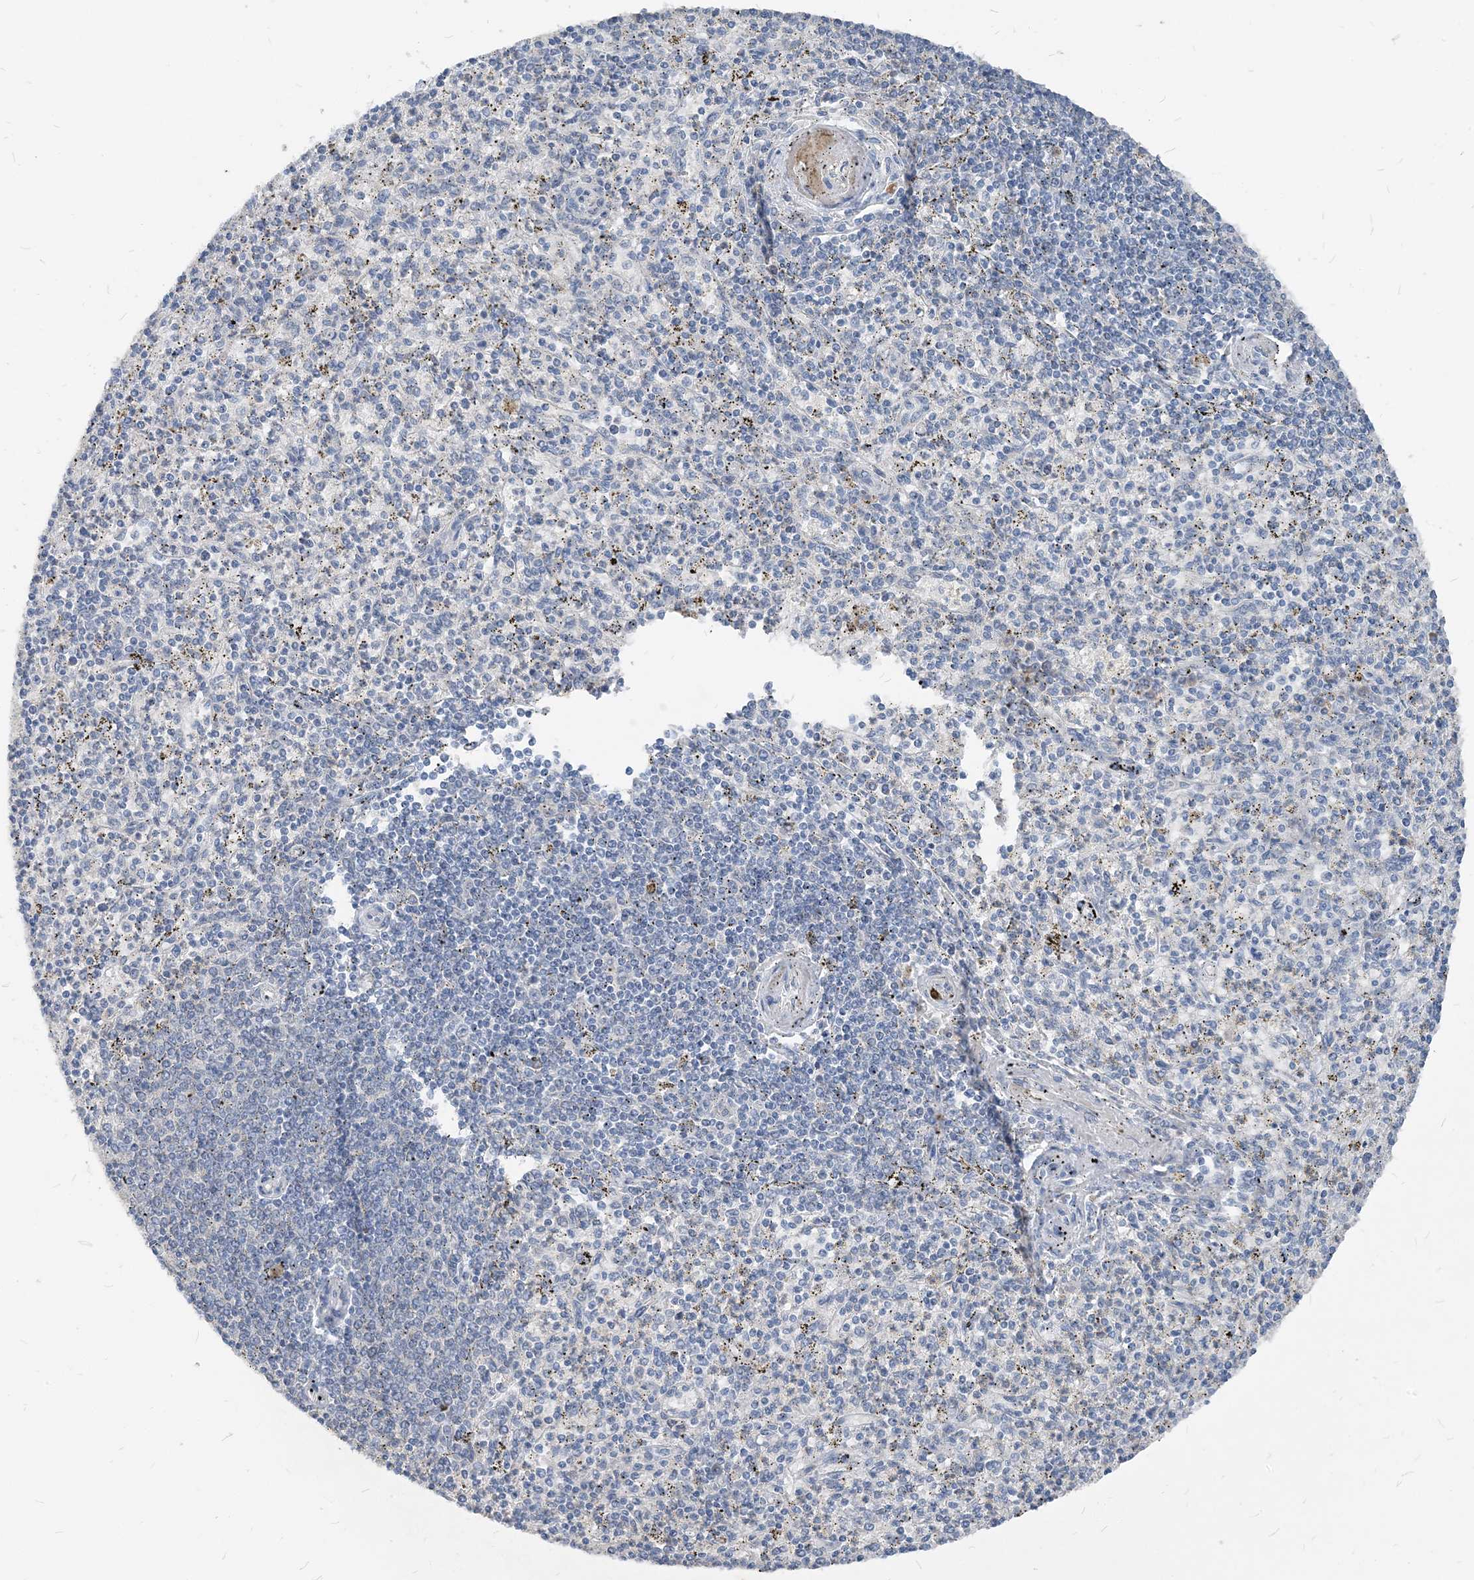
{"staining": {"intensity": "negative", "quantity": "none", "location": "none"}, "tissue": "spleen", "cell_type": "Cells in red pulp", "image_type": "normal", "snomed": [{"axis": "morphology", "description": "Normal tissue, NOS"}, {"axis": "topography", "description": "Spleen"}], "caption": "DAB immunohistochemical staining of unremarkable human spleen shows no significant expression in cells in red pulp.", "gene": "NCOA7", "patient": {"sex": "male", "age": 72}}